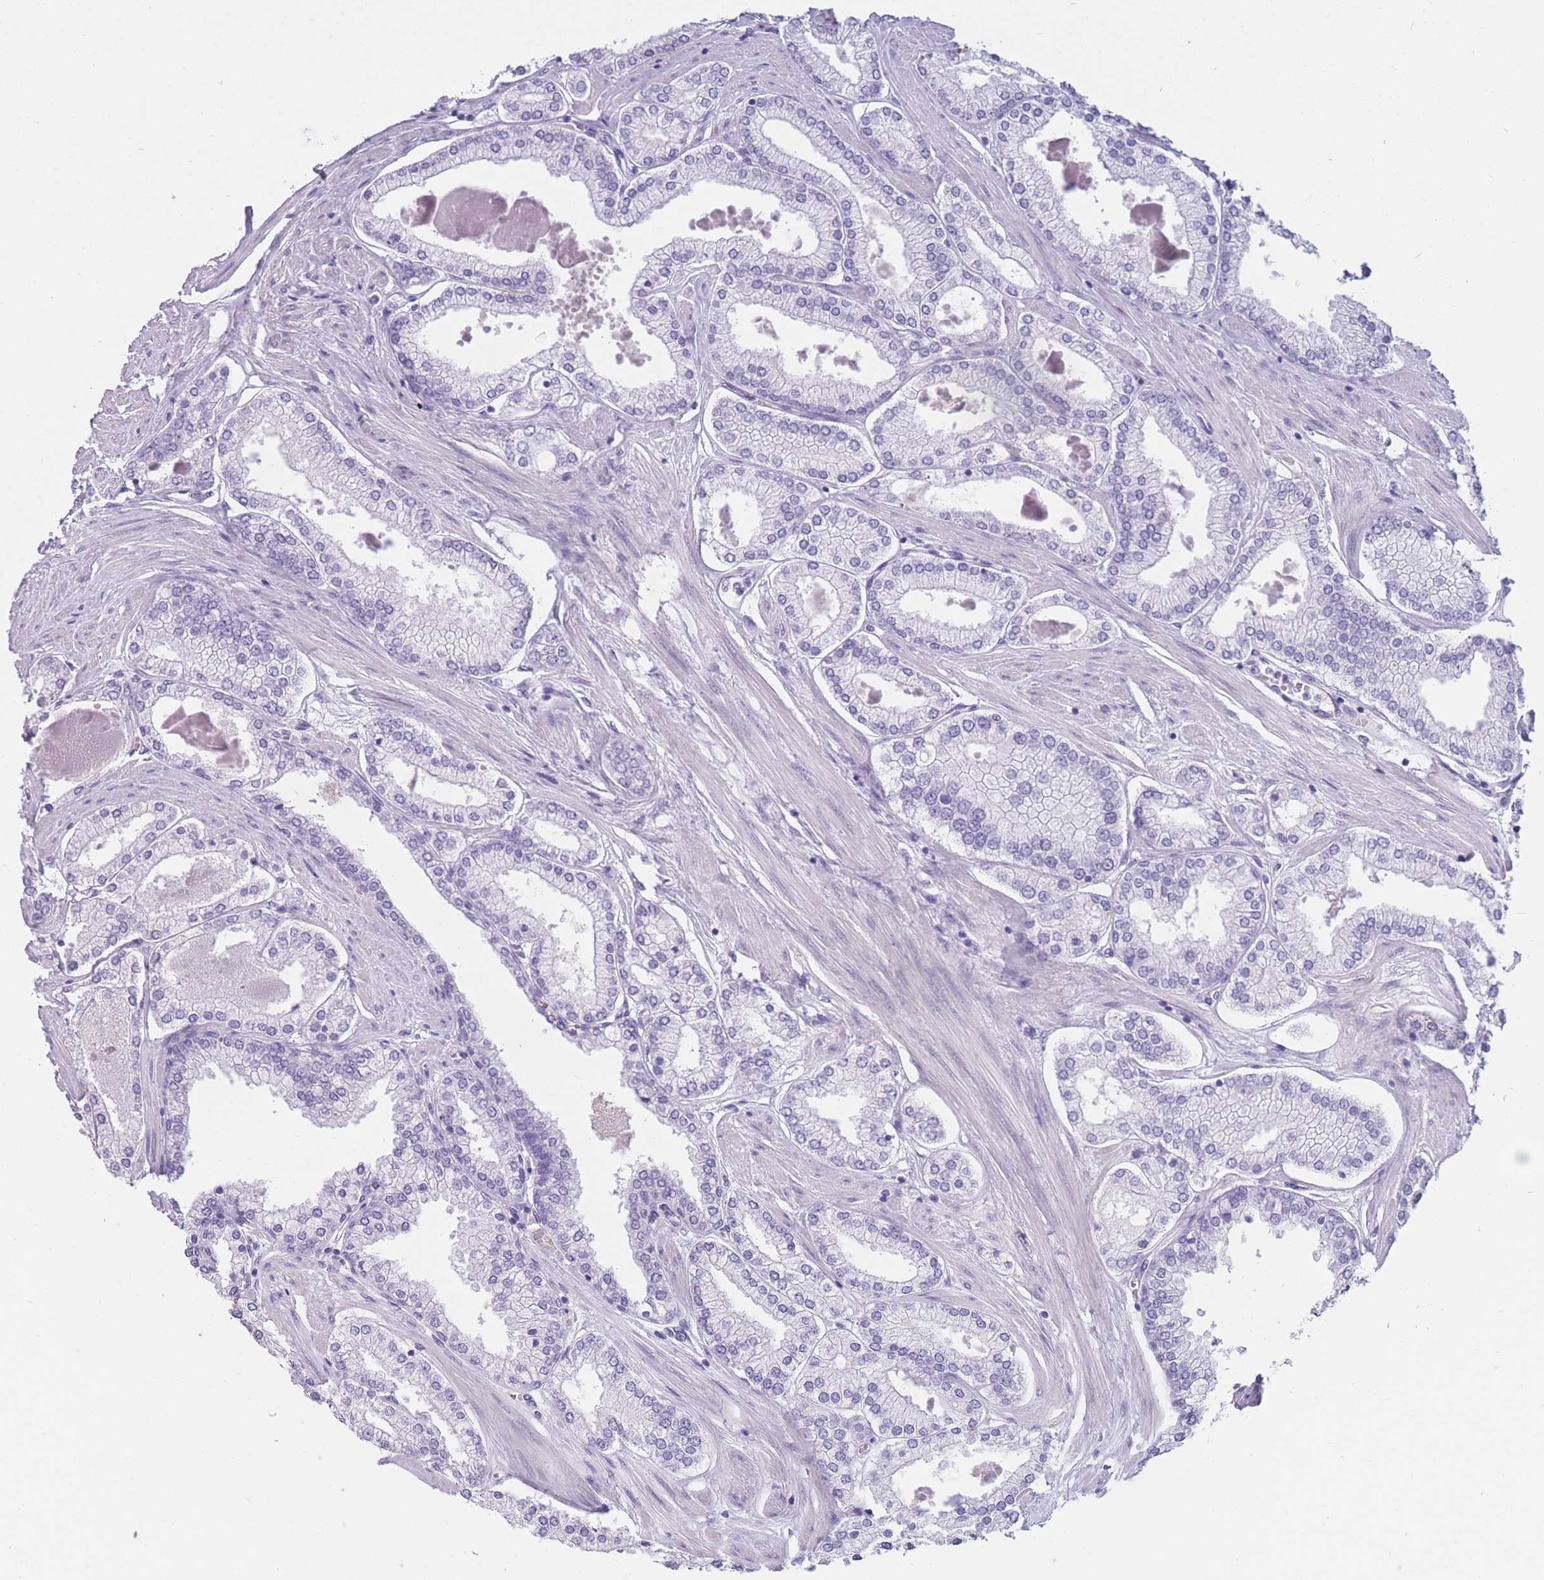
{"staining": {"intensity": "negative", "quantity": "none", "location": "none"}, "tissue": "prostate cancer", "cell_type": "Tumor cells", "image_type": "cancer", "snomed": [{"axis": "morphology", "description": "Adenocarcinoma, Low grade"}, {"axis": "topography", "description": "Prostate"}], "caption": "Immunohistochemistry histopathology image of neoplastic tissue: human prostate cancer stained with DAB (3,3'-diaminobenzidine) exhibits no significant protein positivity in tumor cells.", "gene": "TNFSF11", "patient": {"sex": "male", "age": 42}}